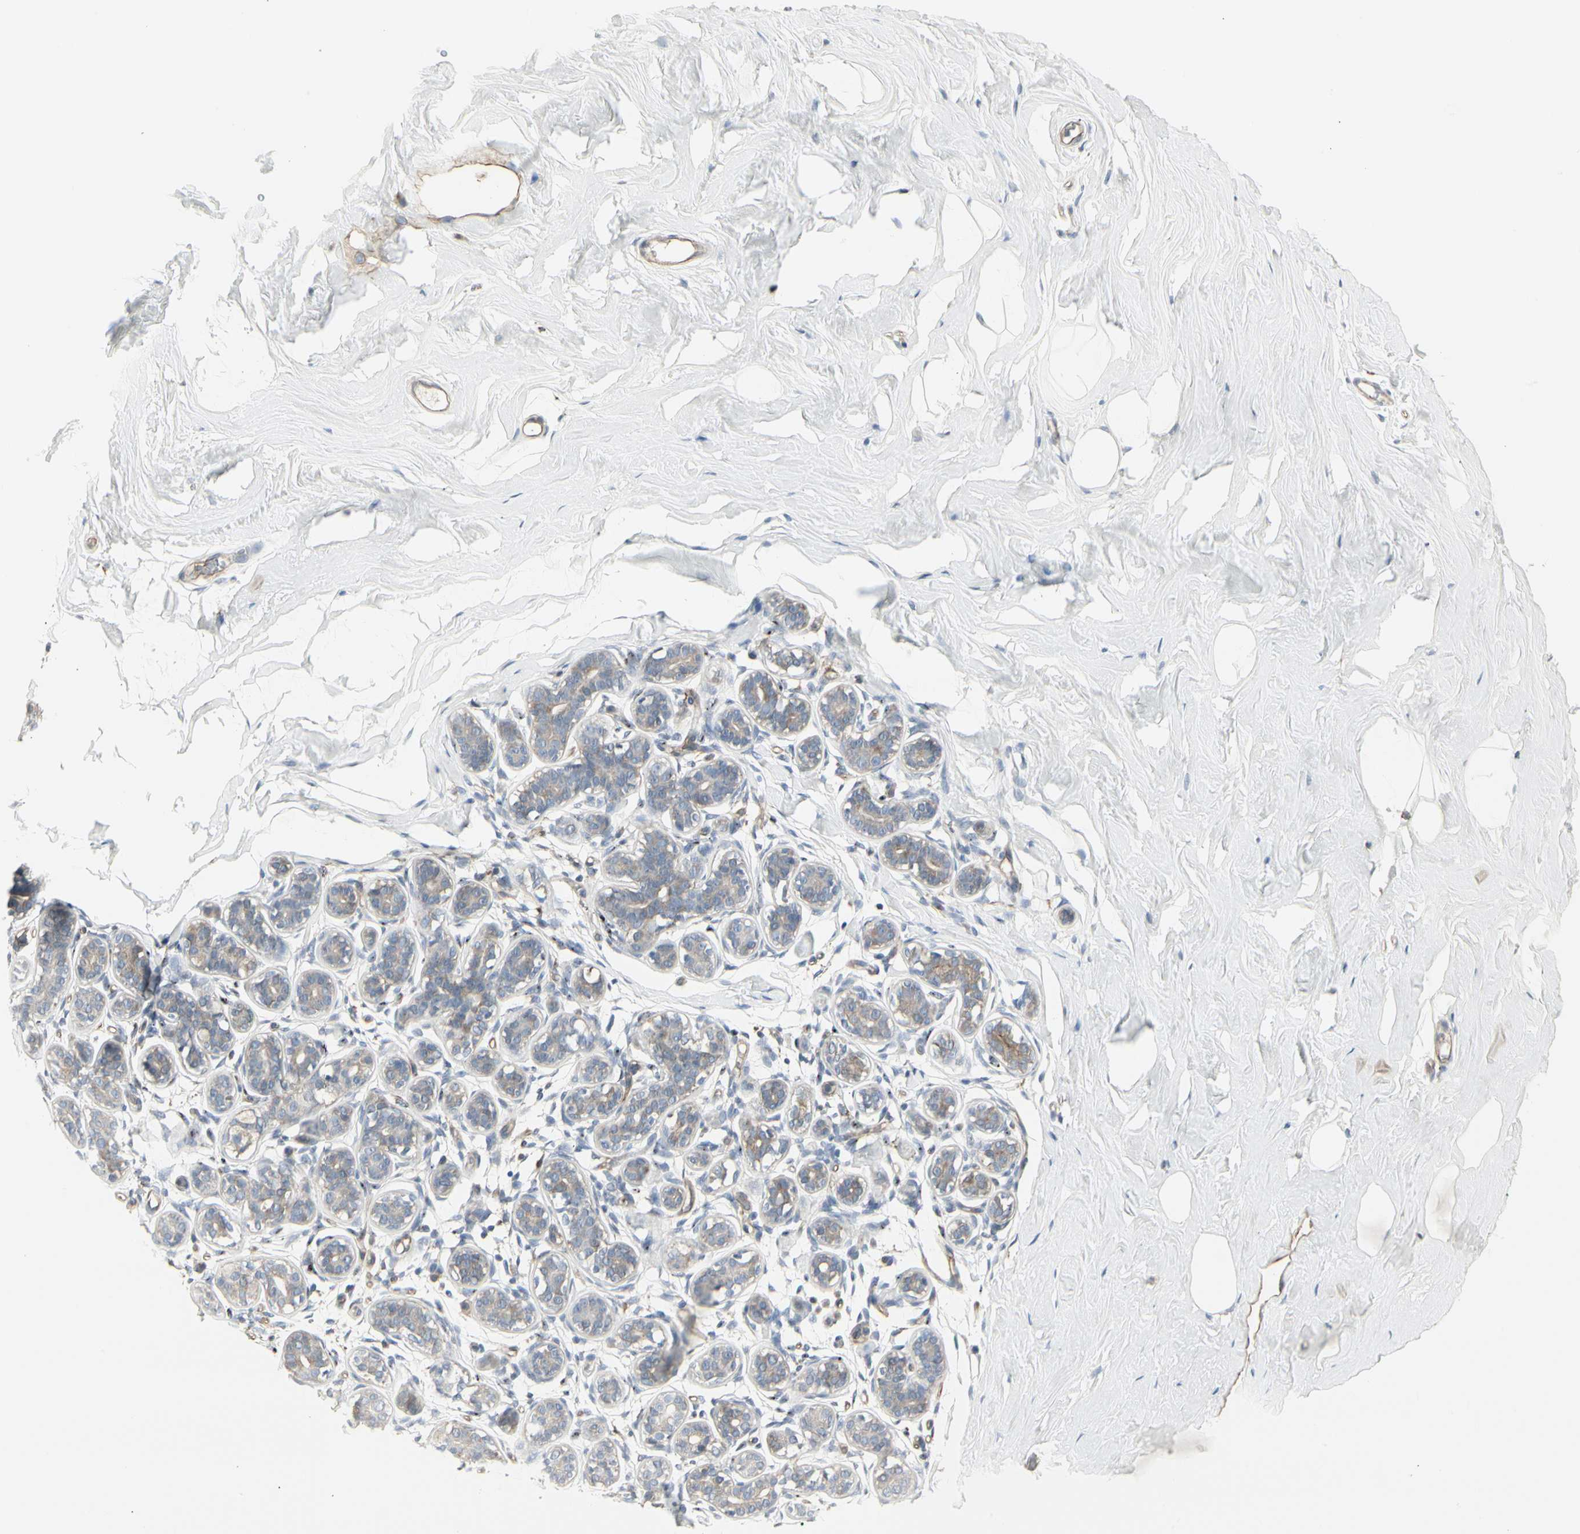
{"staining": {"intensity": "negative", "quantity": "none", "location": "none"}, "tissue": "breast", "cell_type": "Adipocytes", "image_type": "normal", "snomed": [{"axis": "morphology", "description": "Normal tissue, NOS"}, {"axis": "topography", "description": "Breast"}], "caption": "High power microscopy micrograph of an immunohistochemistry (IHC) histopathology image of unremarkable breast, revealing no significant positivity in adipocytes.", "gene": "ATP6V1B2", "patient": {"sex": "female", "age": 75}}